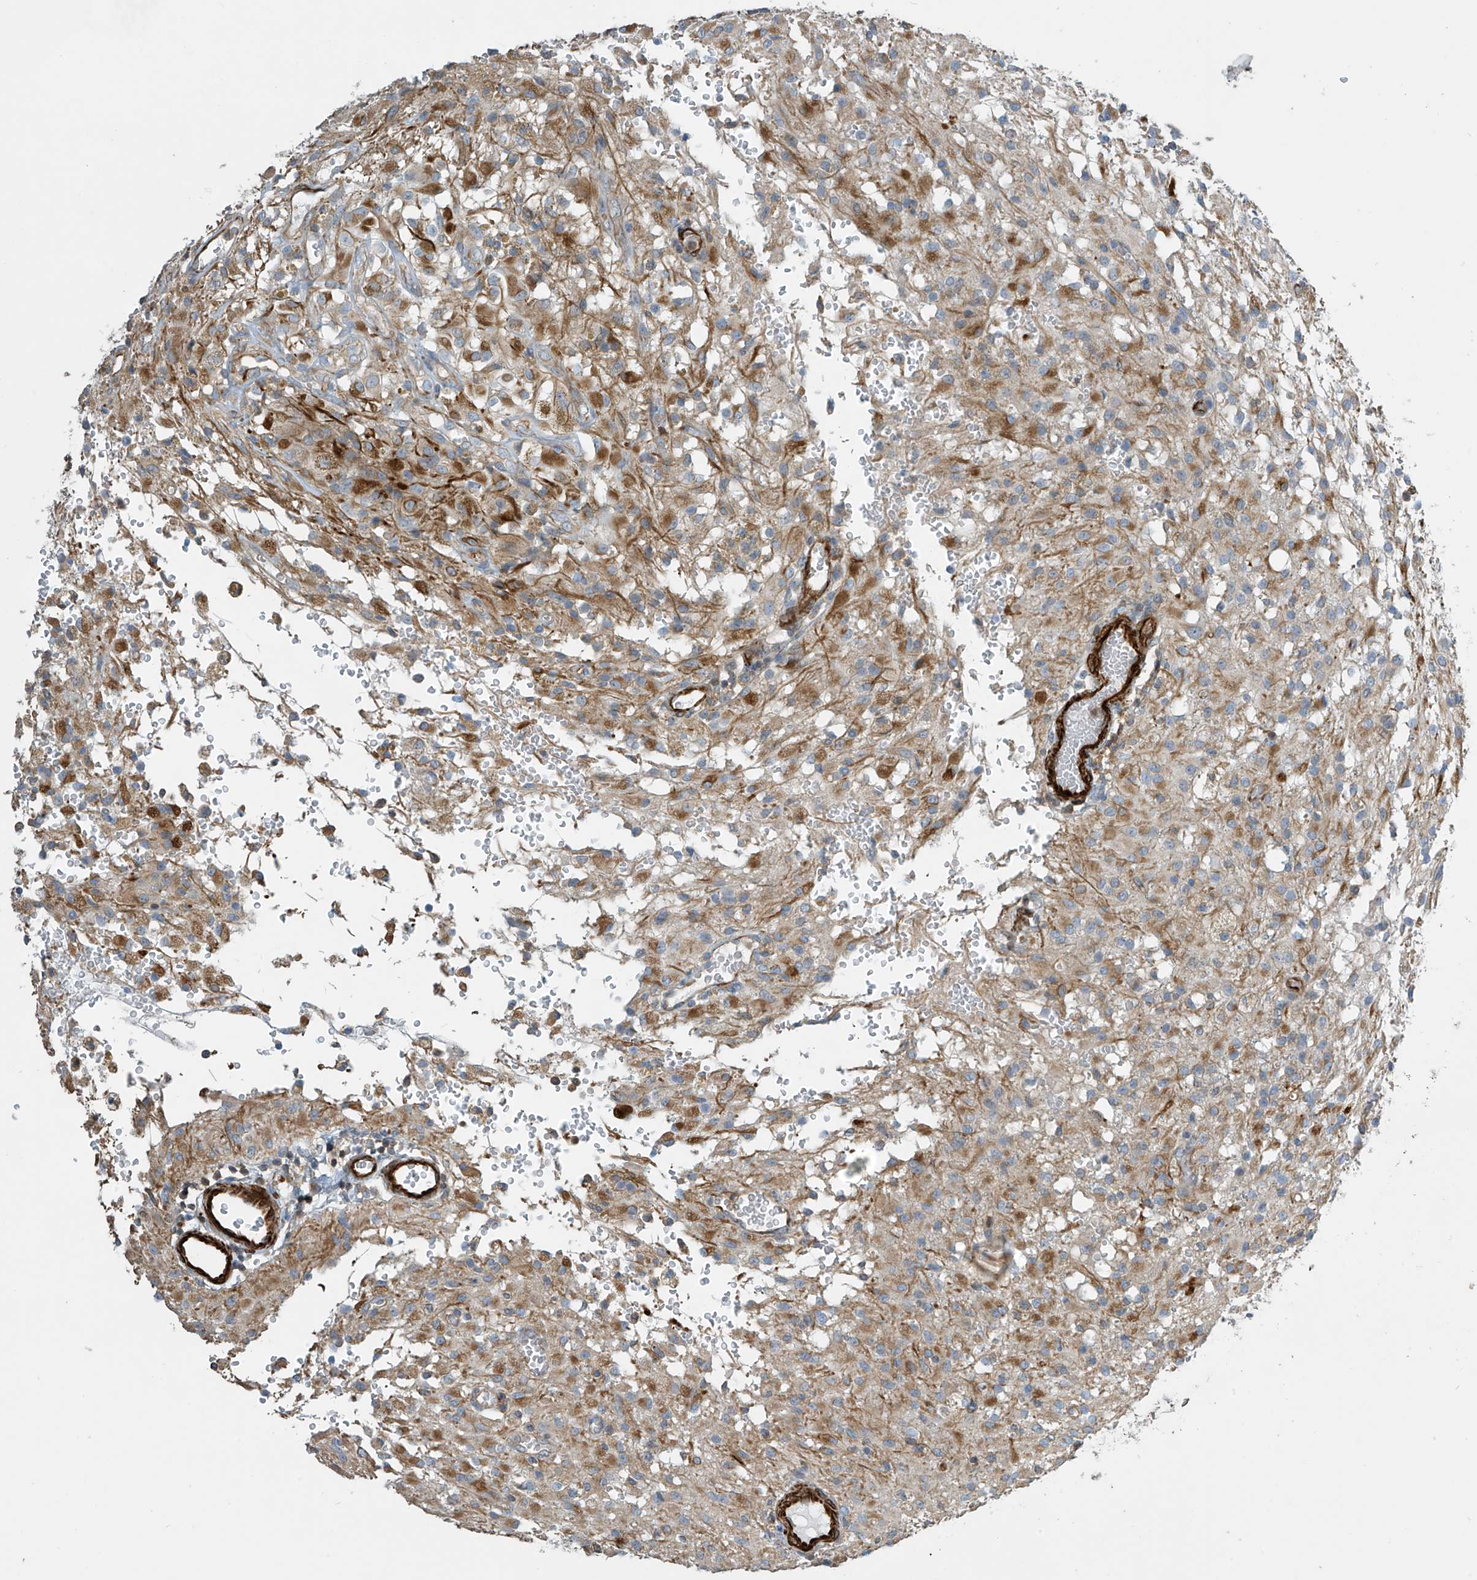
{"staining": {"intensity": "moderate", "quantity": "<25%", "location": "cytoplasmic/membranous"}, "tissue": "glioma", "cell_type": "Tumor cells", "image_type": "cancer", "snomed": [{"axis": "morphology", "description": "Glioma, malignant, High grade"}, {"axis": "topography", "description": "Brain"}], "caption": "High-grade glioma (malignant) was stained to show a protein in brown. There is low levels of moderate cytoplasmic/membranous positivity in approximately <25% of tumor cells.", "gene": "SH3BGRL3", "patient": {"sex": "female", "age": 59}}